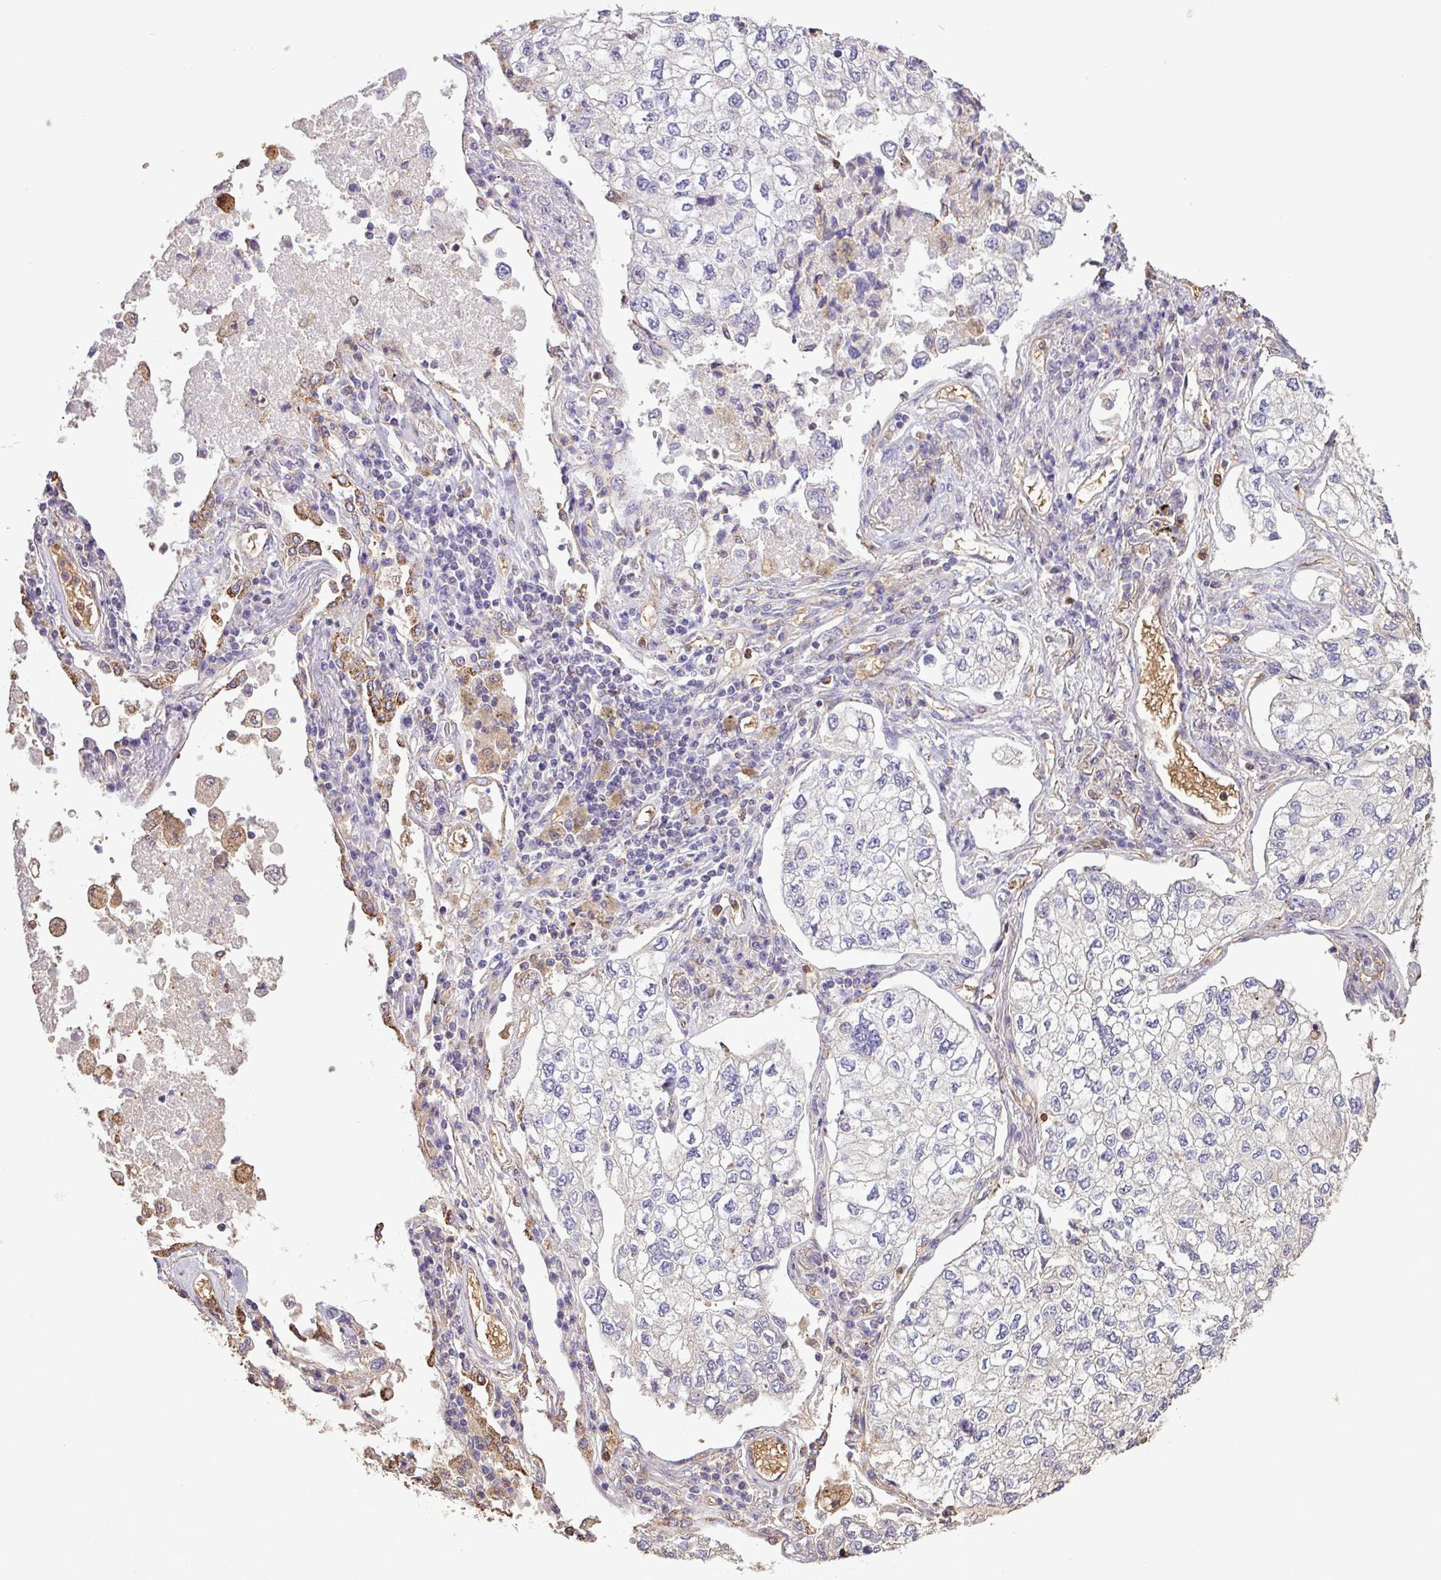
{"staining": {"intensity": "negative", "quantity": "none", "location": "none"}, "tissue": "lung cancer", "cell_type": "Tumor cells", "image_type": "cancer", "snomed": [{"axis": "morphology", "description": "Adenocarcinoma, NOS"}, {"axis": "topography", "description": "Lung"}], "caption": "A micrograph of lung adenocarcinoma stained for a protein reveals no brown staining in tumor cells.", "gene": "CHST11", "patient": {"sex": "male", "age": 63}}